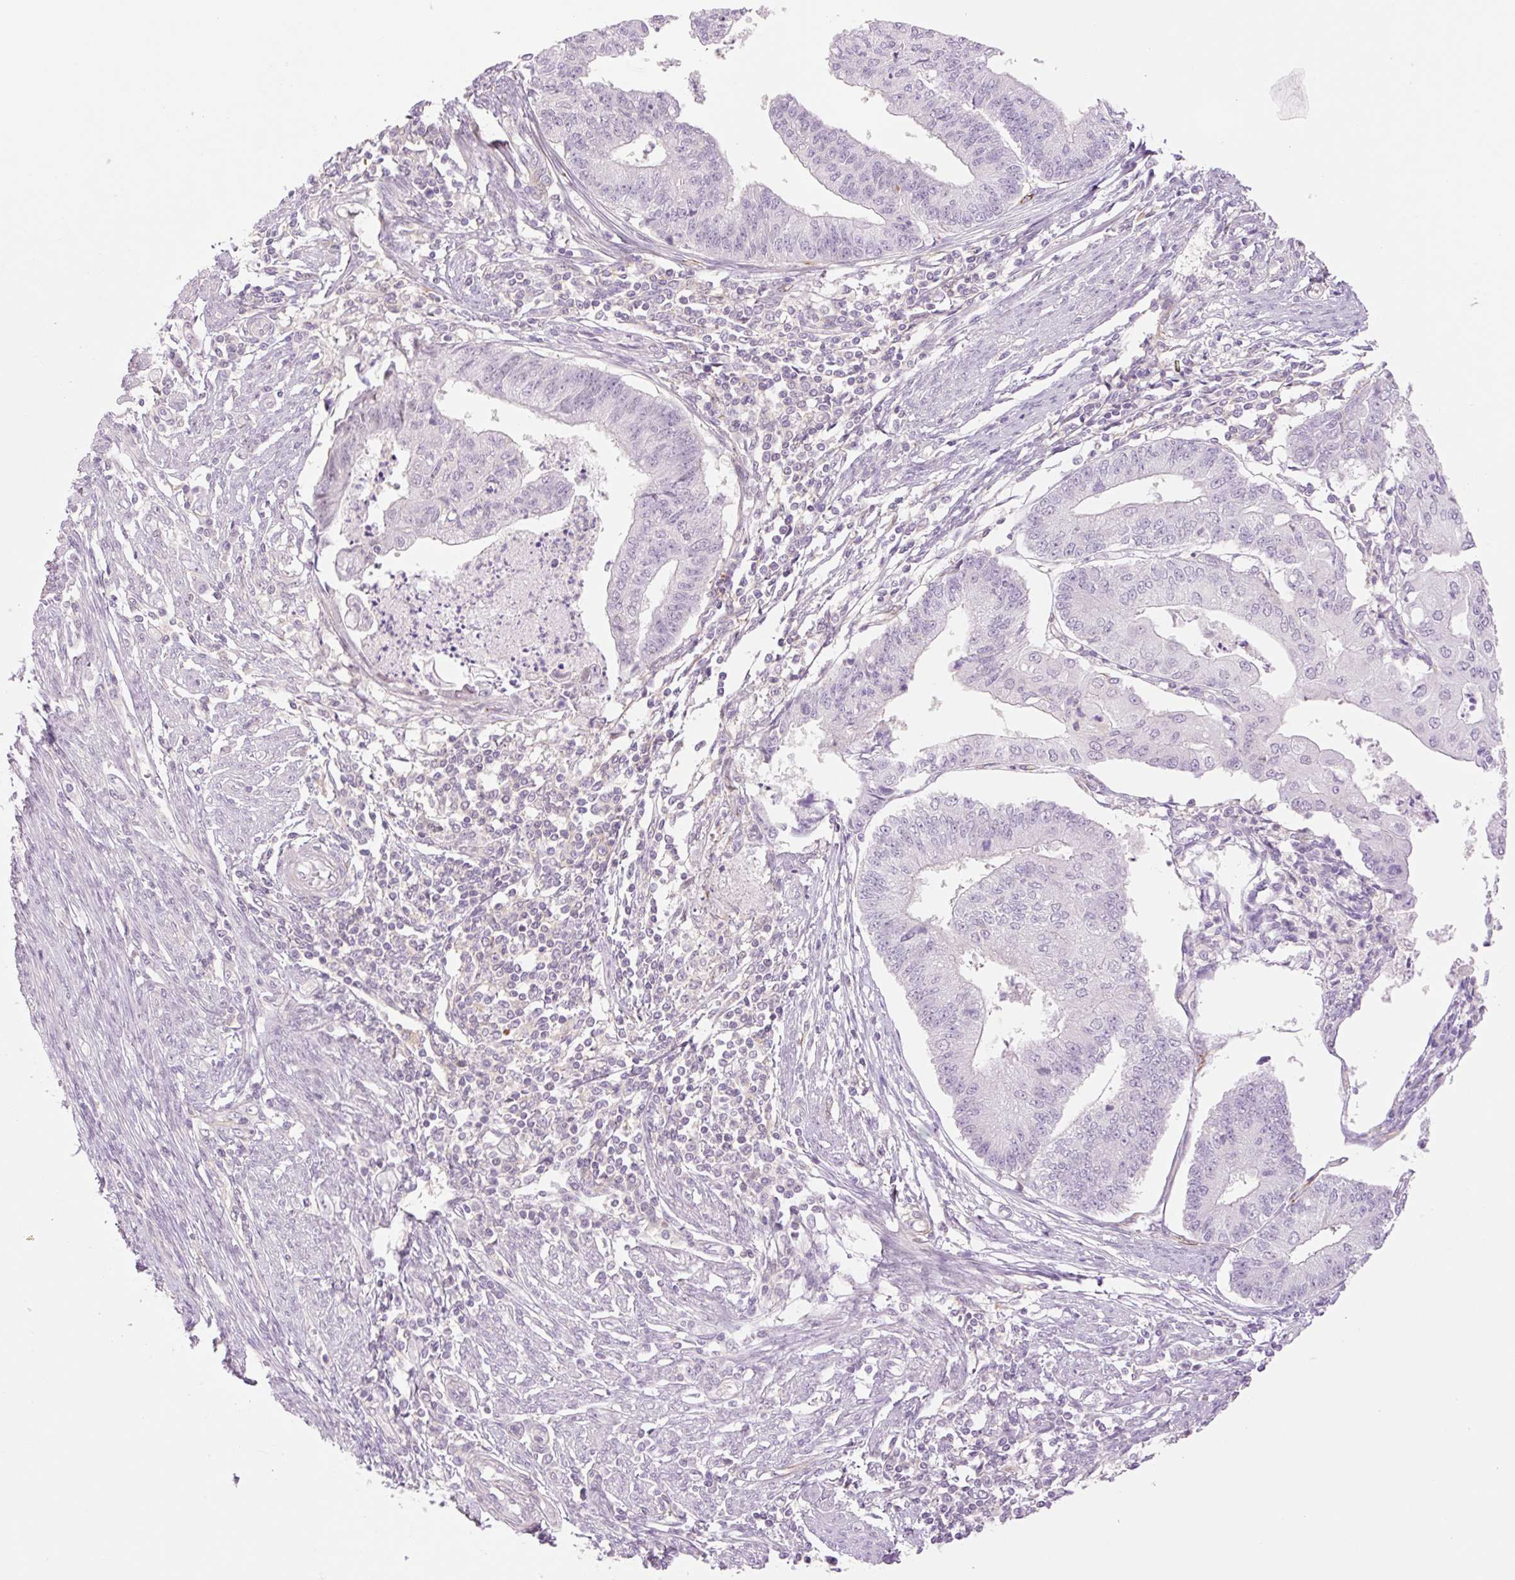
{"staining": {"intensity": "negative", "quantity": "none", "location": "none"}, "tissue": "endometrial cancer", "cell_type": "Tumor cells", "image_type": "cancer", "snomed": [{"axis": "morphology", "description": "Adenocarcinoma, NOS"}, {"axis": "topography", "description": "Endometrium"}], "caption": "IHC photomicrograph of endometrial adenocarcinoma stained for a protein (brown), which shows no staining in tumor cells. (Brightfield microscopy of DAB (3,3'-diaminobenzidine) immunohistochemistry at high magnification).", "gene": "ZFYVE21", "patient": {"sex": "female", "age": 56}}